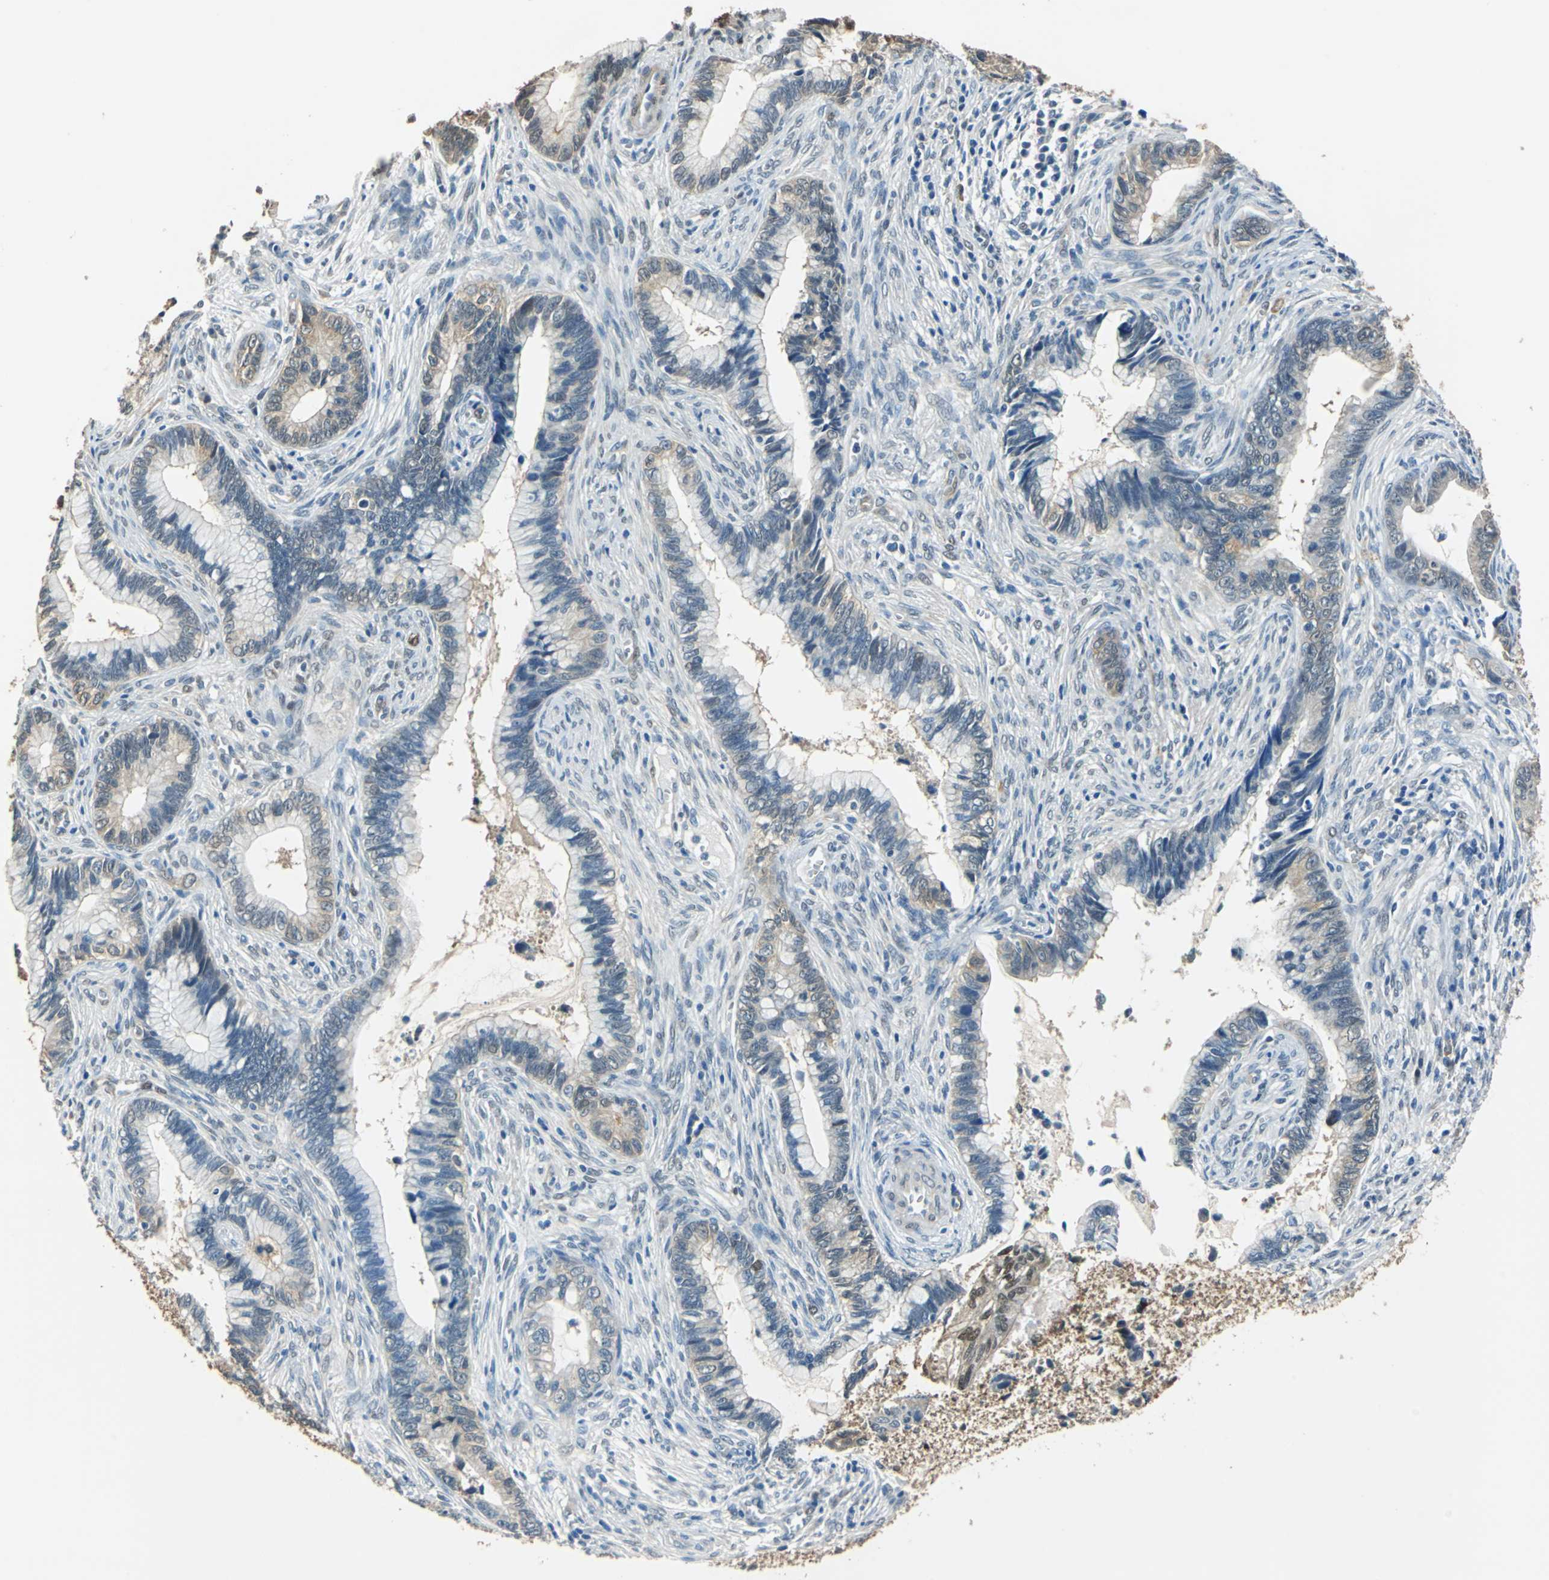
{"staining": {"intensity": "moderate", "quantity": "<25%", "location": "cytoplasmic/membranous"}, "tissue": "cervical cancer", "cell_type": "Tumor cells", "image_type": "cancer", "snomed": [{"axis": "morphology", "description": "Adenocarcinoma, NOS"}, {"axis": "topography", "description": "Cervix"}], "caption": "Cervical adenocarcinoma stained with IHC reveals moderate cytoplasmic/membranous staining in about <25% of tumor cells. The staining is performed using DAB brown chromogen to label protein expression. The nuclei are counter-stained blue using hematoxylin.", "gene": "FKBP4", "patient": {"sex": "female", "age": 44}}